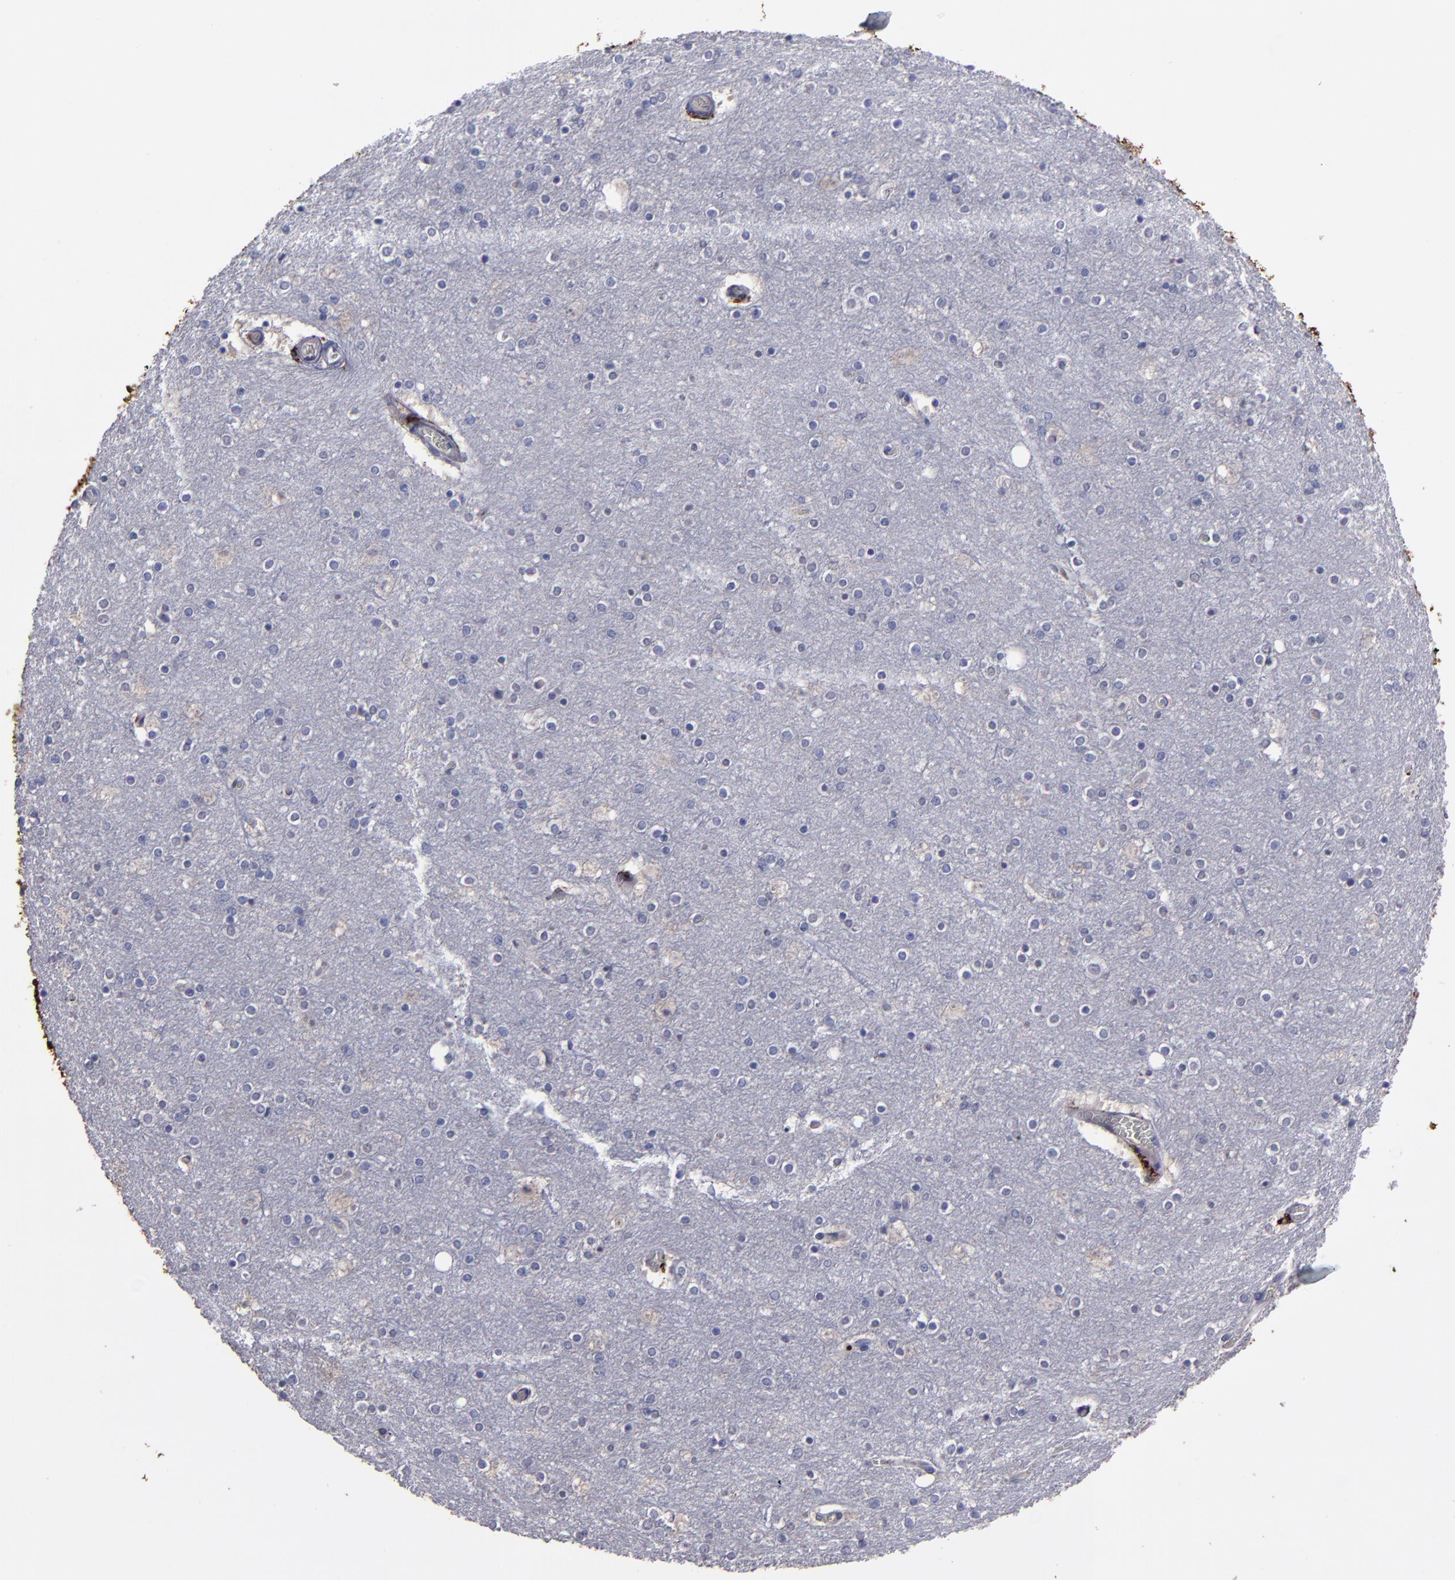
{"staining": {"intensity": "negative", "quantity": "none", "location": "none"}, "tissue": "cerebral cortex", "cell_type": "Endothelial cells", "image_type": "normal", "snomed": [{"axis": "morphology", "description": "Normal tissue, NOS"}, {"axis": "topography", "description": "Cerebral cortex"}], "caption": "Cerebral cortex was stained to show a protein in brown. There is no significant staining in endothelial cells. Nuclei are stained in blue.", "gene": "CD36", "patient": {"sex": "female", "age": 54}}